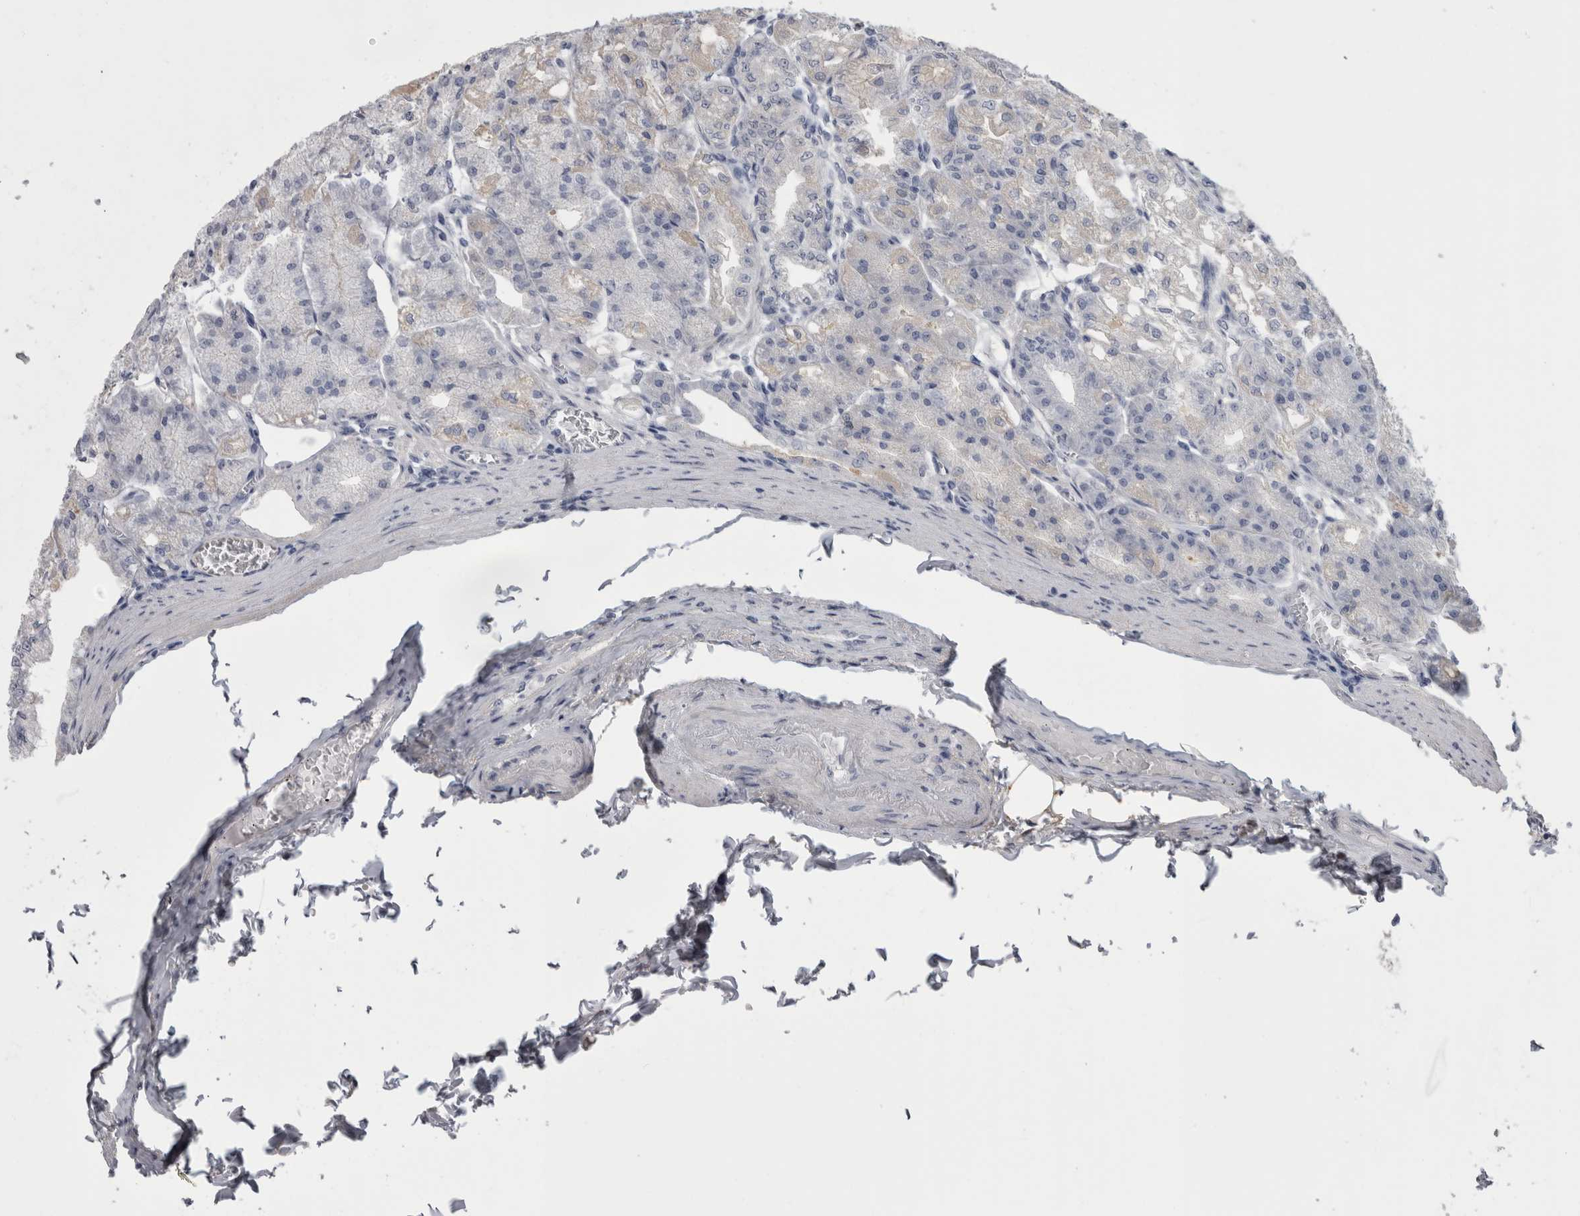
{"staining": {"intensity": "negative", "quantity": "none", "location": "none"}, "tissue": "stomach", "cell_type": "Glandular cells", "image_type": "normal", "snomed": [{"axis": "morphology", "description": "Normal tissue, NOS"}, {"axis": "topography", "description": "Stomach, lower"}], "caption": "Protein analysis of benign stomach shows no significant expression in glandular cells. Nuclei are stained in blue.", "gene": "AFMID", "patient": {"sex": "male", "age": 71}}